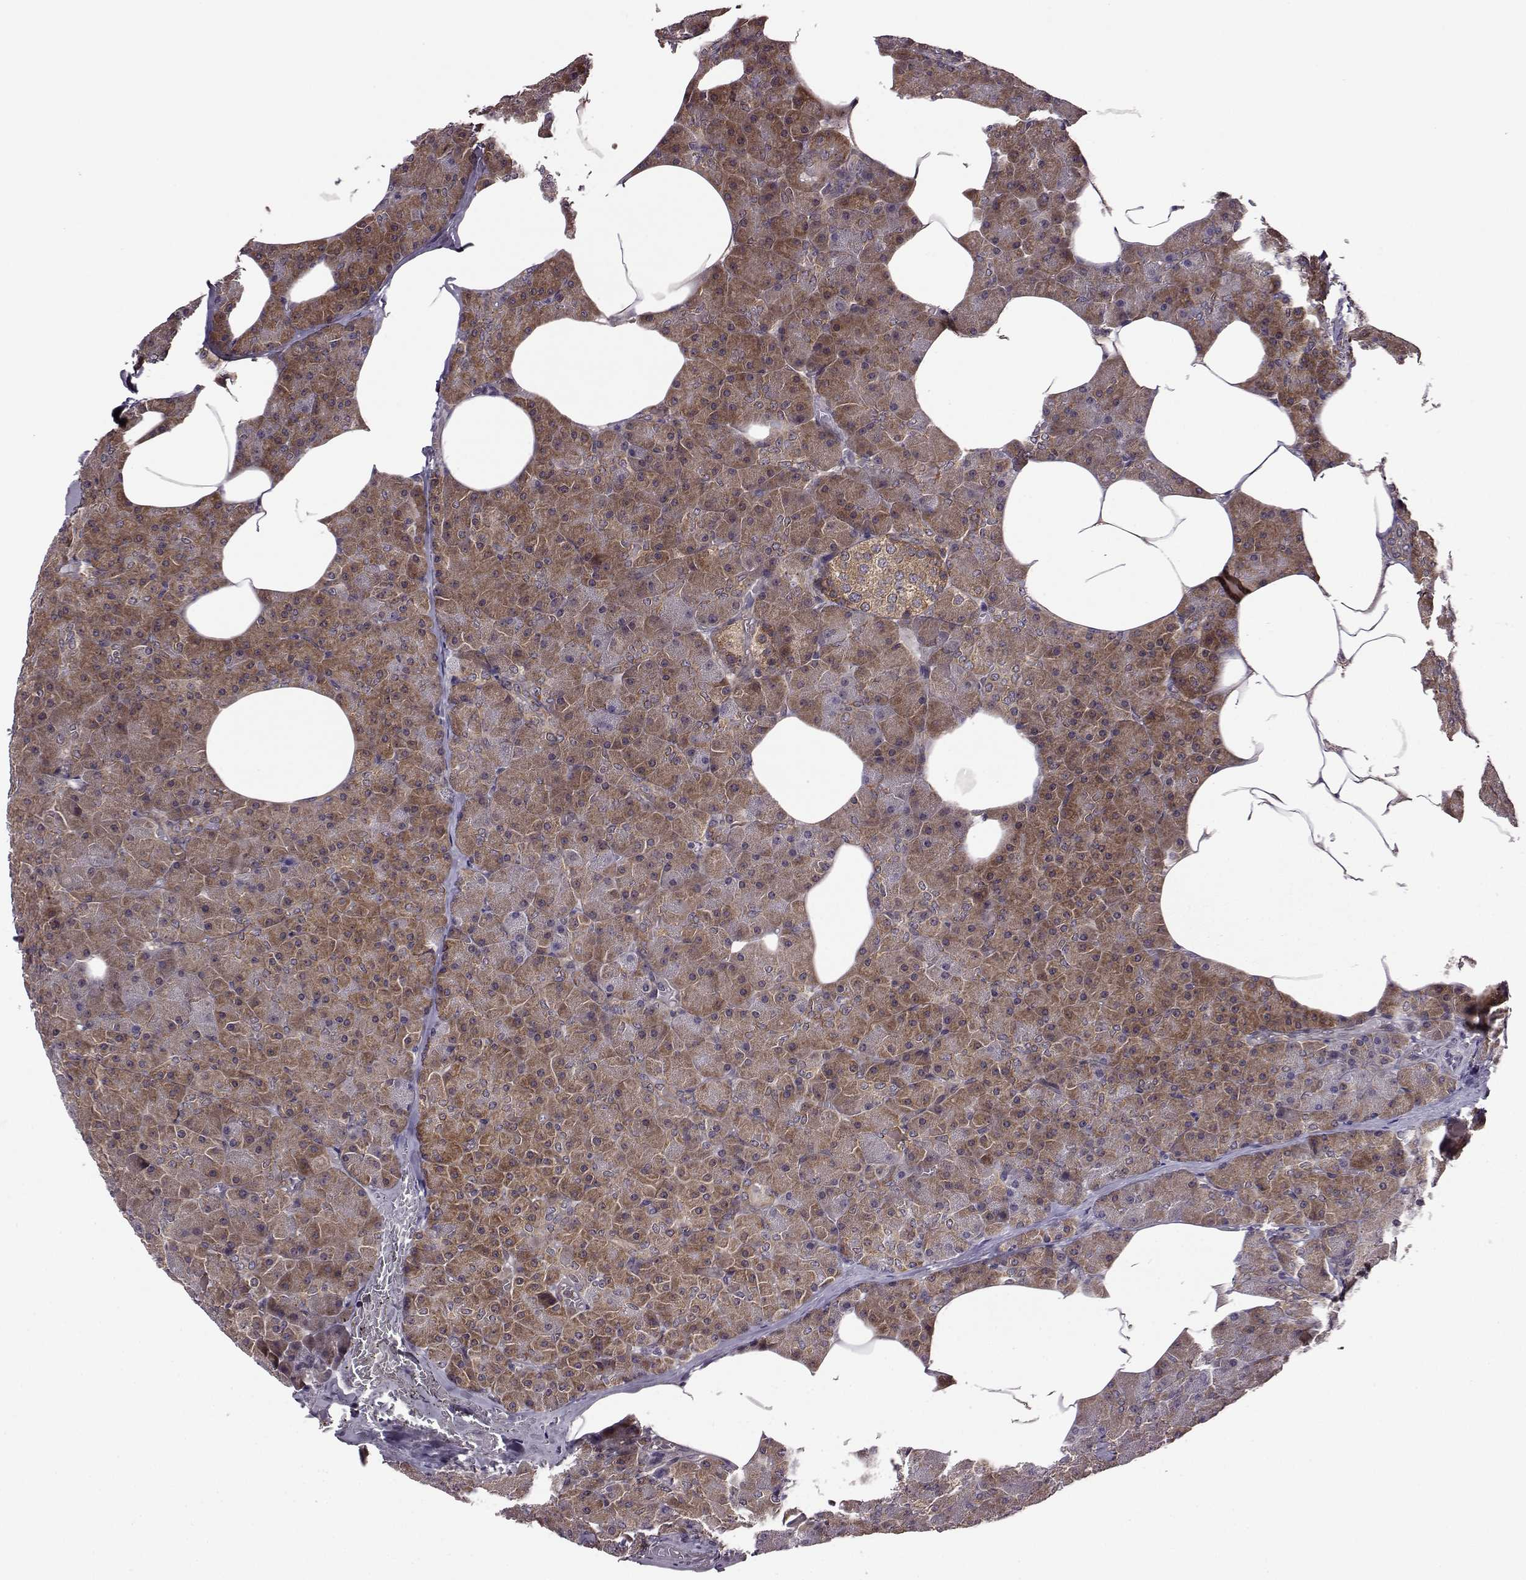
{"staining": {"intensity": "moderate", "quantity": ">75%", "location": "cytoplasmic/membranous"}, "tissue": "pancreas", "cell_type": "Exocrine glandular cells", "image_type": "normal", "snomed": [{"axis": "morphology", "description": "Normal tissue, NOS"}, {"axis": "topography", "description": "Pancreas"}], "caption": "Immunohistochemistry staining of normal pancreas, which exhibits medium levels of moderate cytoplasmic/membranous expression in about >75% of exocrine glandular cells indicating moderate cytoplasmic/membranous protein expression. The staining was performed using DAB (3,3'-diaminobenzidine) (brown) for protein detection and nuclei were counterstained in hematoxylin (blue).", "gene": "URI1", "patient": {"sex": "female", "age": 45}}